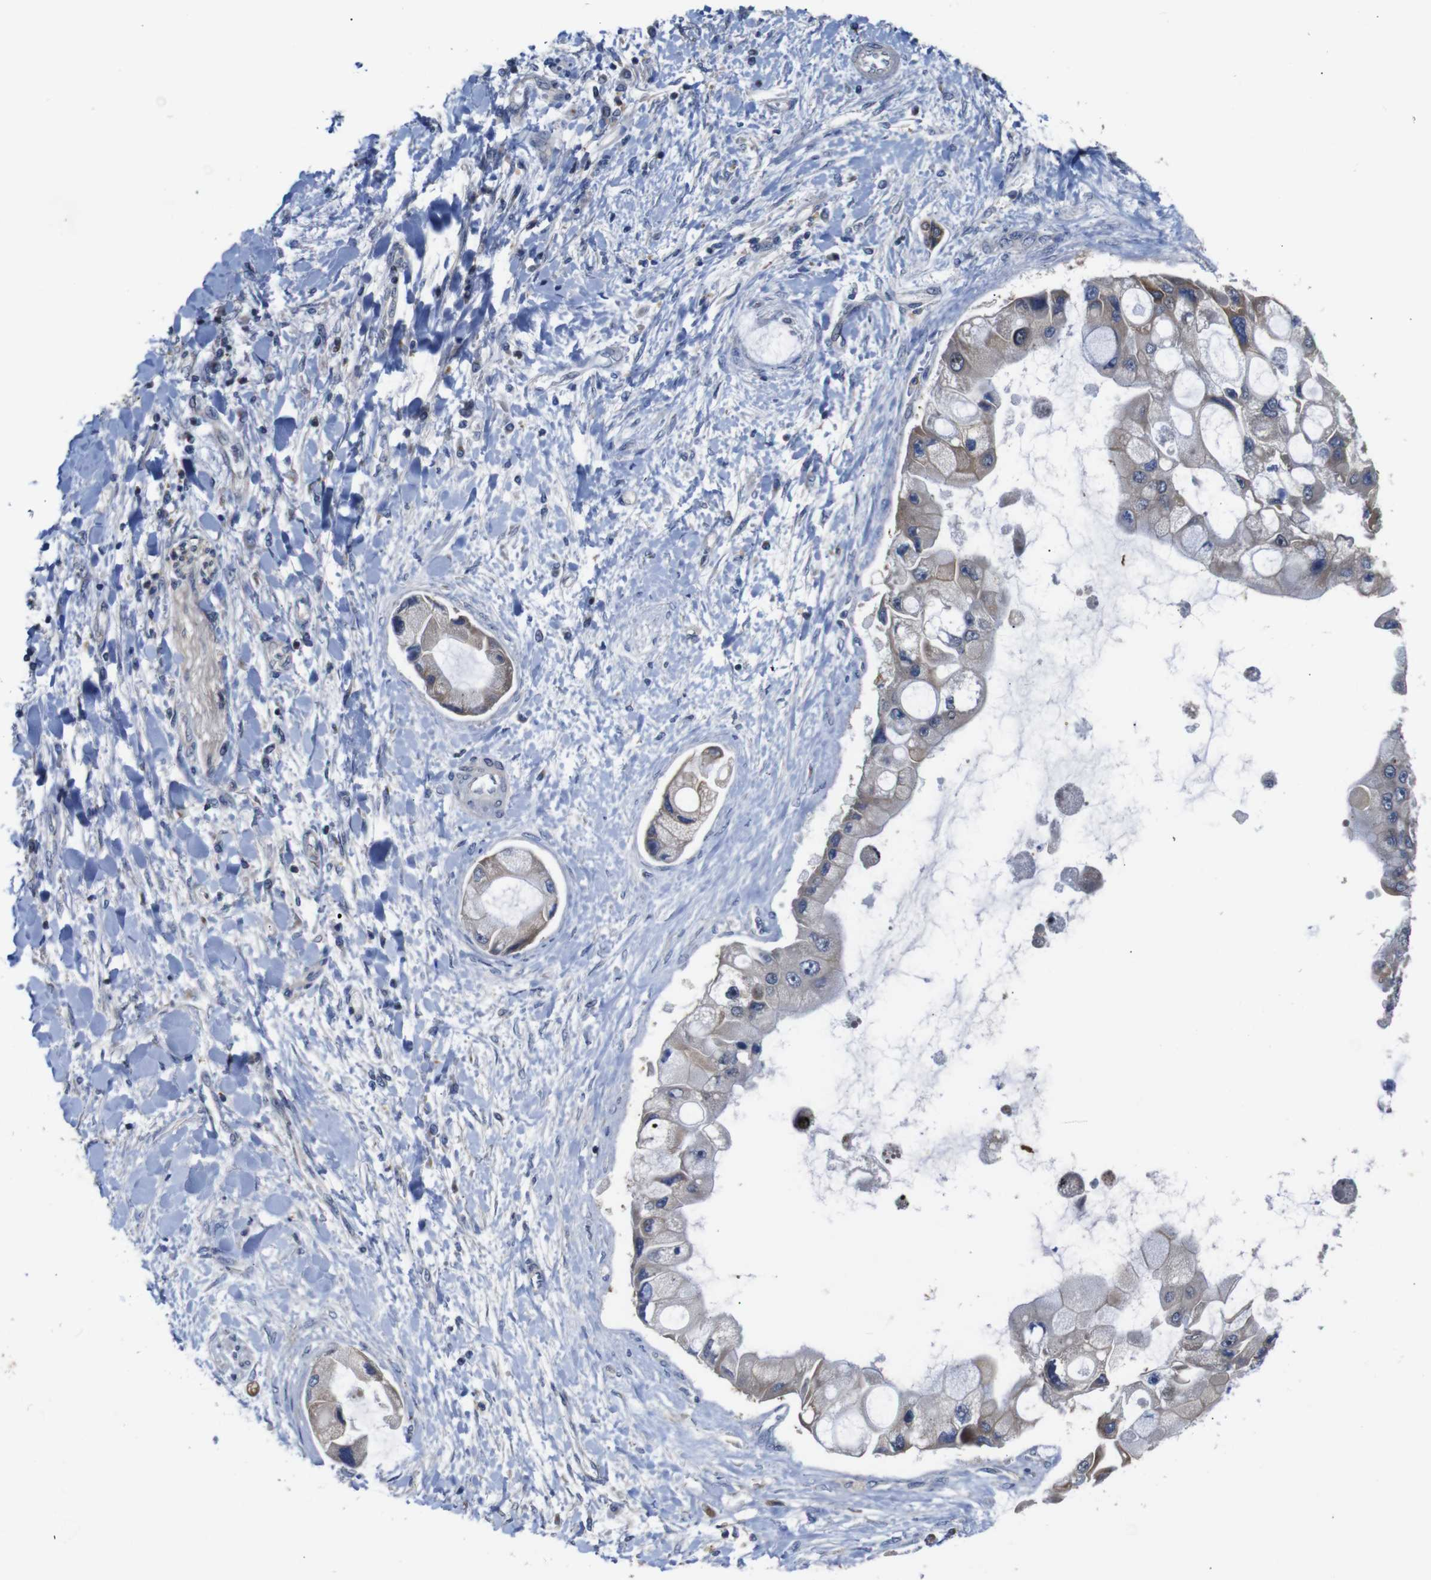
{"staining": {"intensity": "weak", "quantity": "<25%", "location": "cytoplasmic/membranous"}, "tissue": "liver cancer", "cell_type": "Tumor cells", "image_type": "cancer", "snomed": [{"axis": "morphology", "description": "Cholangiocarcinoma"}, {"axis": "topography", "description": "Liver"}], "caption": "High magnification brightfield microscopy of liver cancer (cholangiocarcinoma) stained with DAB (brown) and counterstained with hematoxylin (blue): tumor cells show no significant staining.", "gene": "BRWD3", "patient": {"sex": "male", "age": 50}}